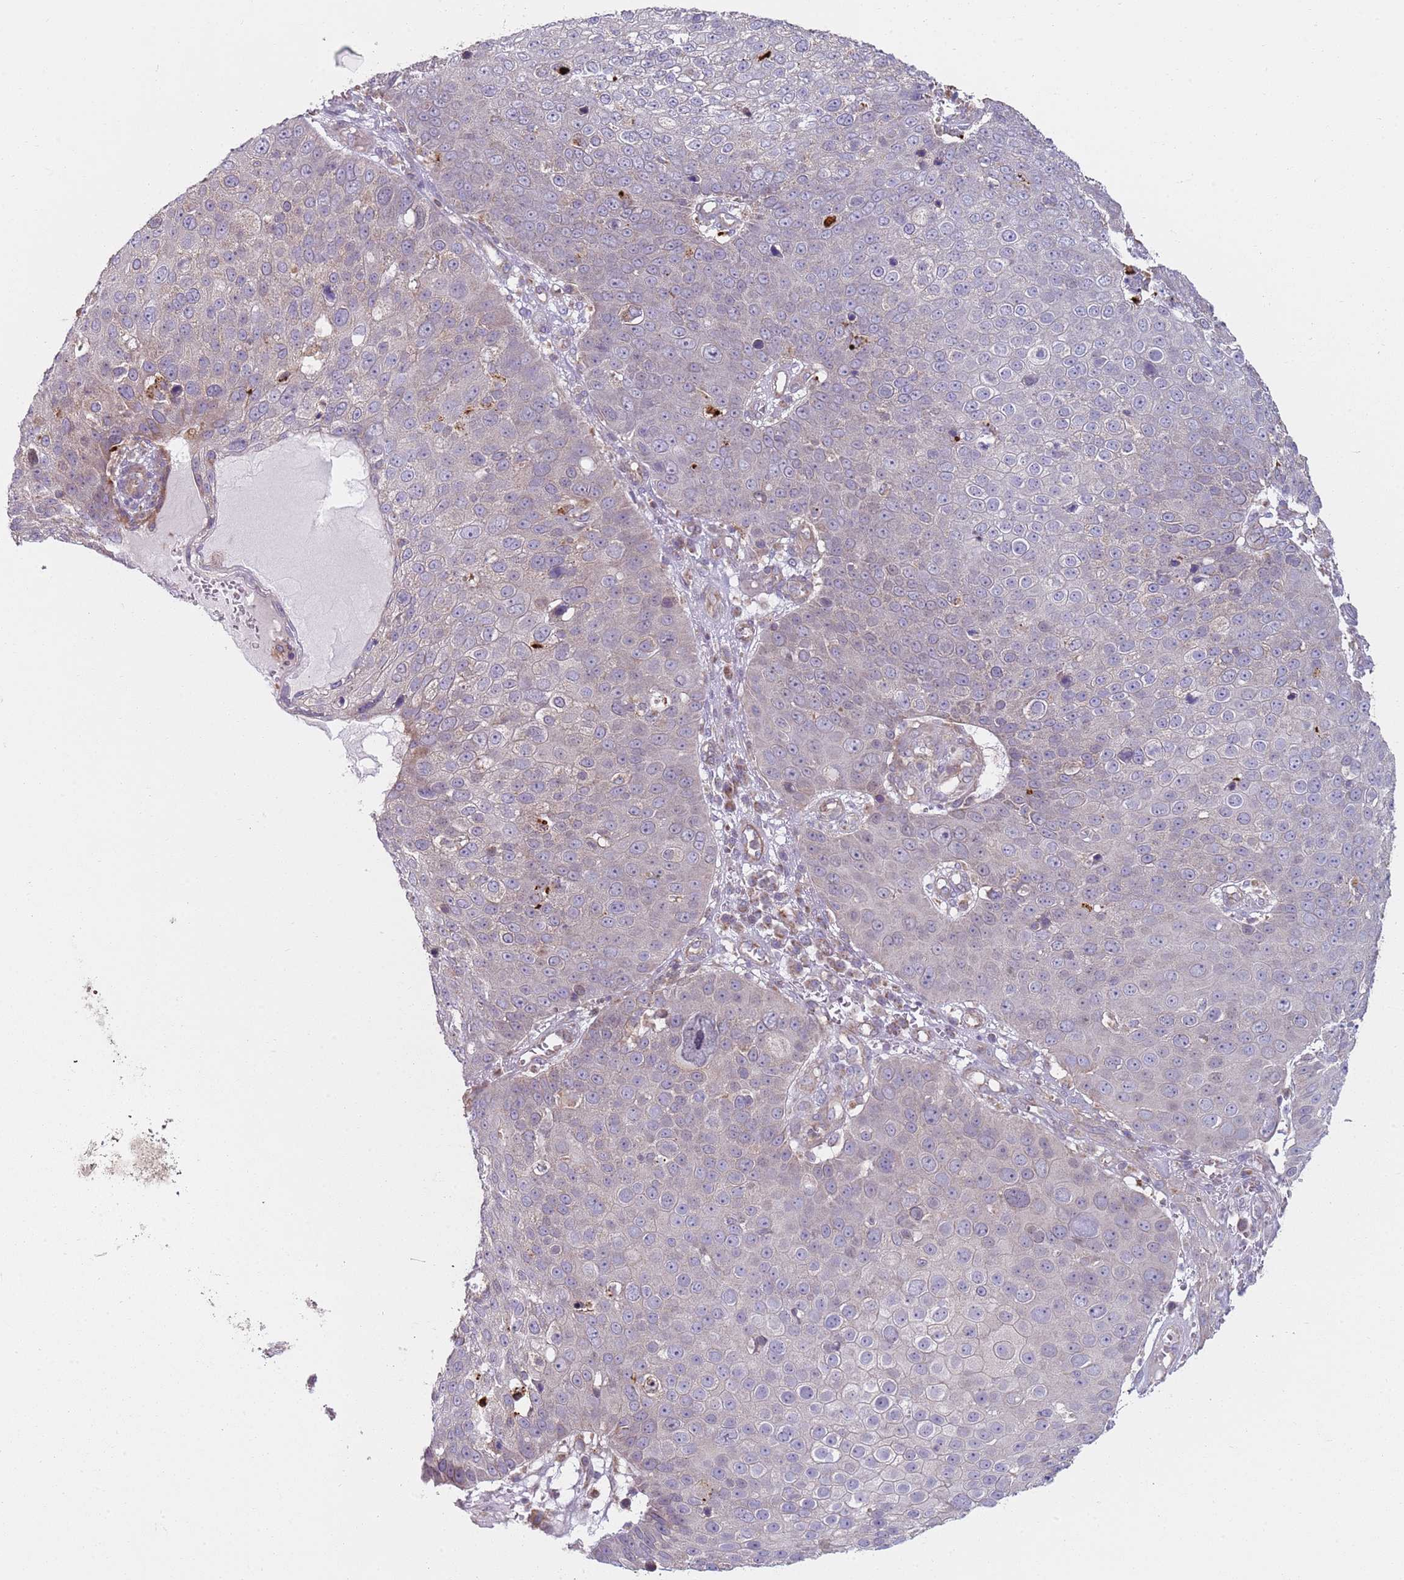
{"staining": {"intensity": "negative", "quantity": "none", "location": "none"}, "tissue": "skin cancer", "cell_type": "Tumor cells", "image_type": "cancer", "snomed": [{"axis": "morphology", "description": "Squamous cell carcinoma, NOS"}, {"axis": "topography", "description": "Skin"}], "caption": "Skin cancer (squamous cell carcinoma) stained for a protein using immunohistochemistry shows no staining tumor cells.", "gene": "GAS8", "patient": {"sex": "male", "age": 71}}